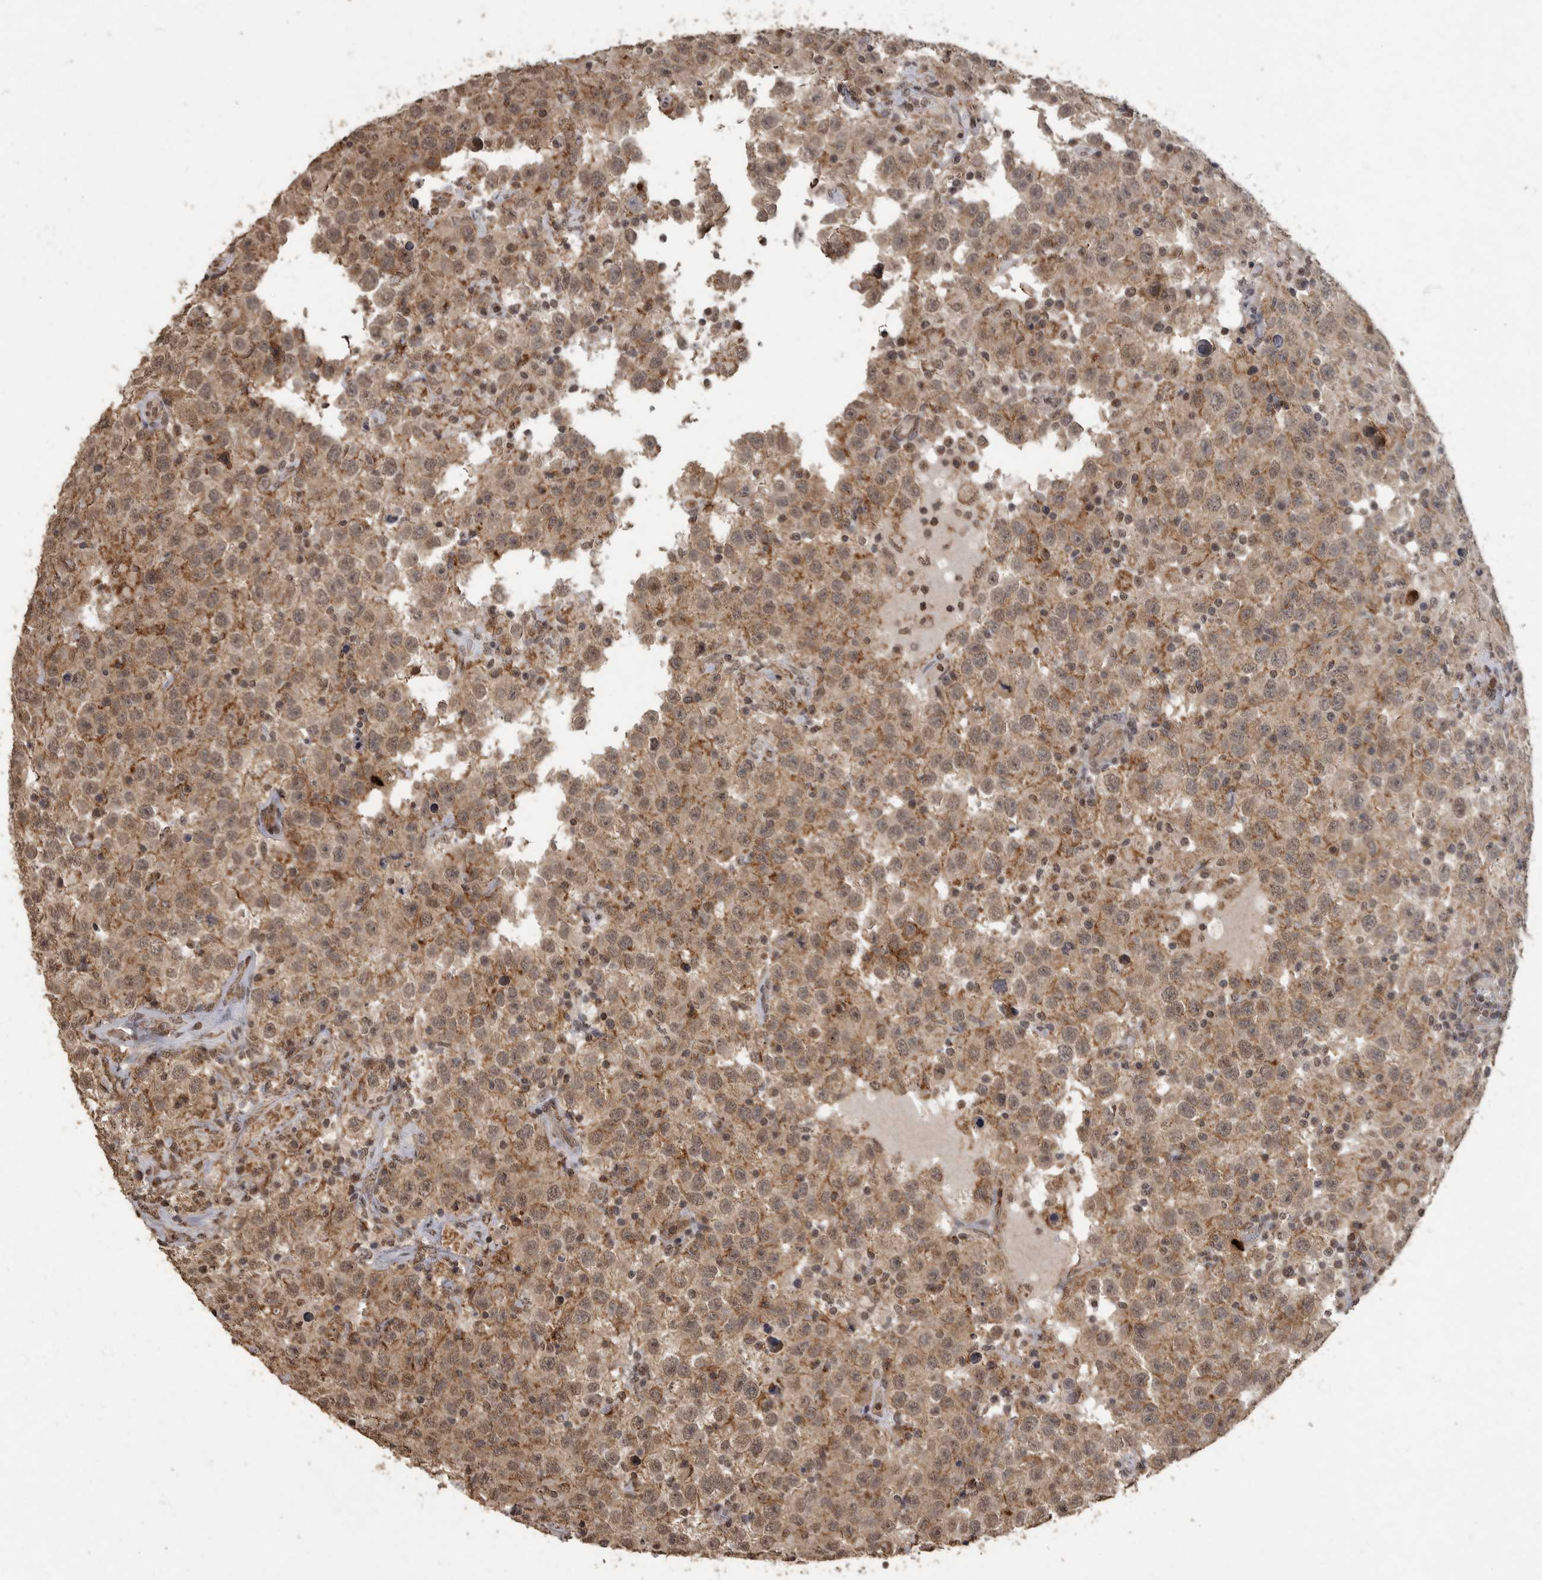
{"staining": {"intensity": "moderate", "quantity": ">75%", "location": "cytoplasmic/membranous"}, "tissue": "testis cancer", "cell_type": "Tumor cells", "image_type": "cancer", "snomed": [{"axis": "morphology", "description": "Seminoma, NOS"}, {"axis": "topography", "description": "Testis"}], "caption": "Moderate cytoplasmic/membranous protein staining is appreciated in about >75% of tumor cells in testis cancer (seminoma). The protein of interest is stained brown, and the nuclei are stained in blue (DAB (3,3'-diaminobenzidine) IHC with brightfield microscopy, high magnification).", "gene": "MAFG", "patient": {"sex": "male", "age": 41}}